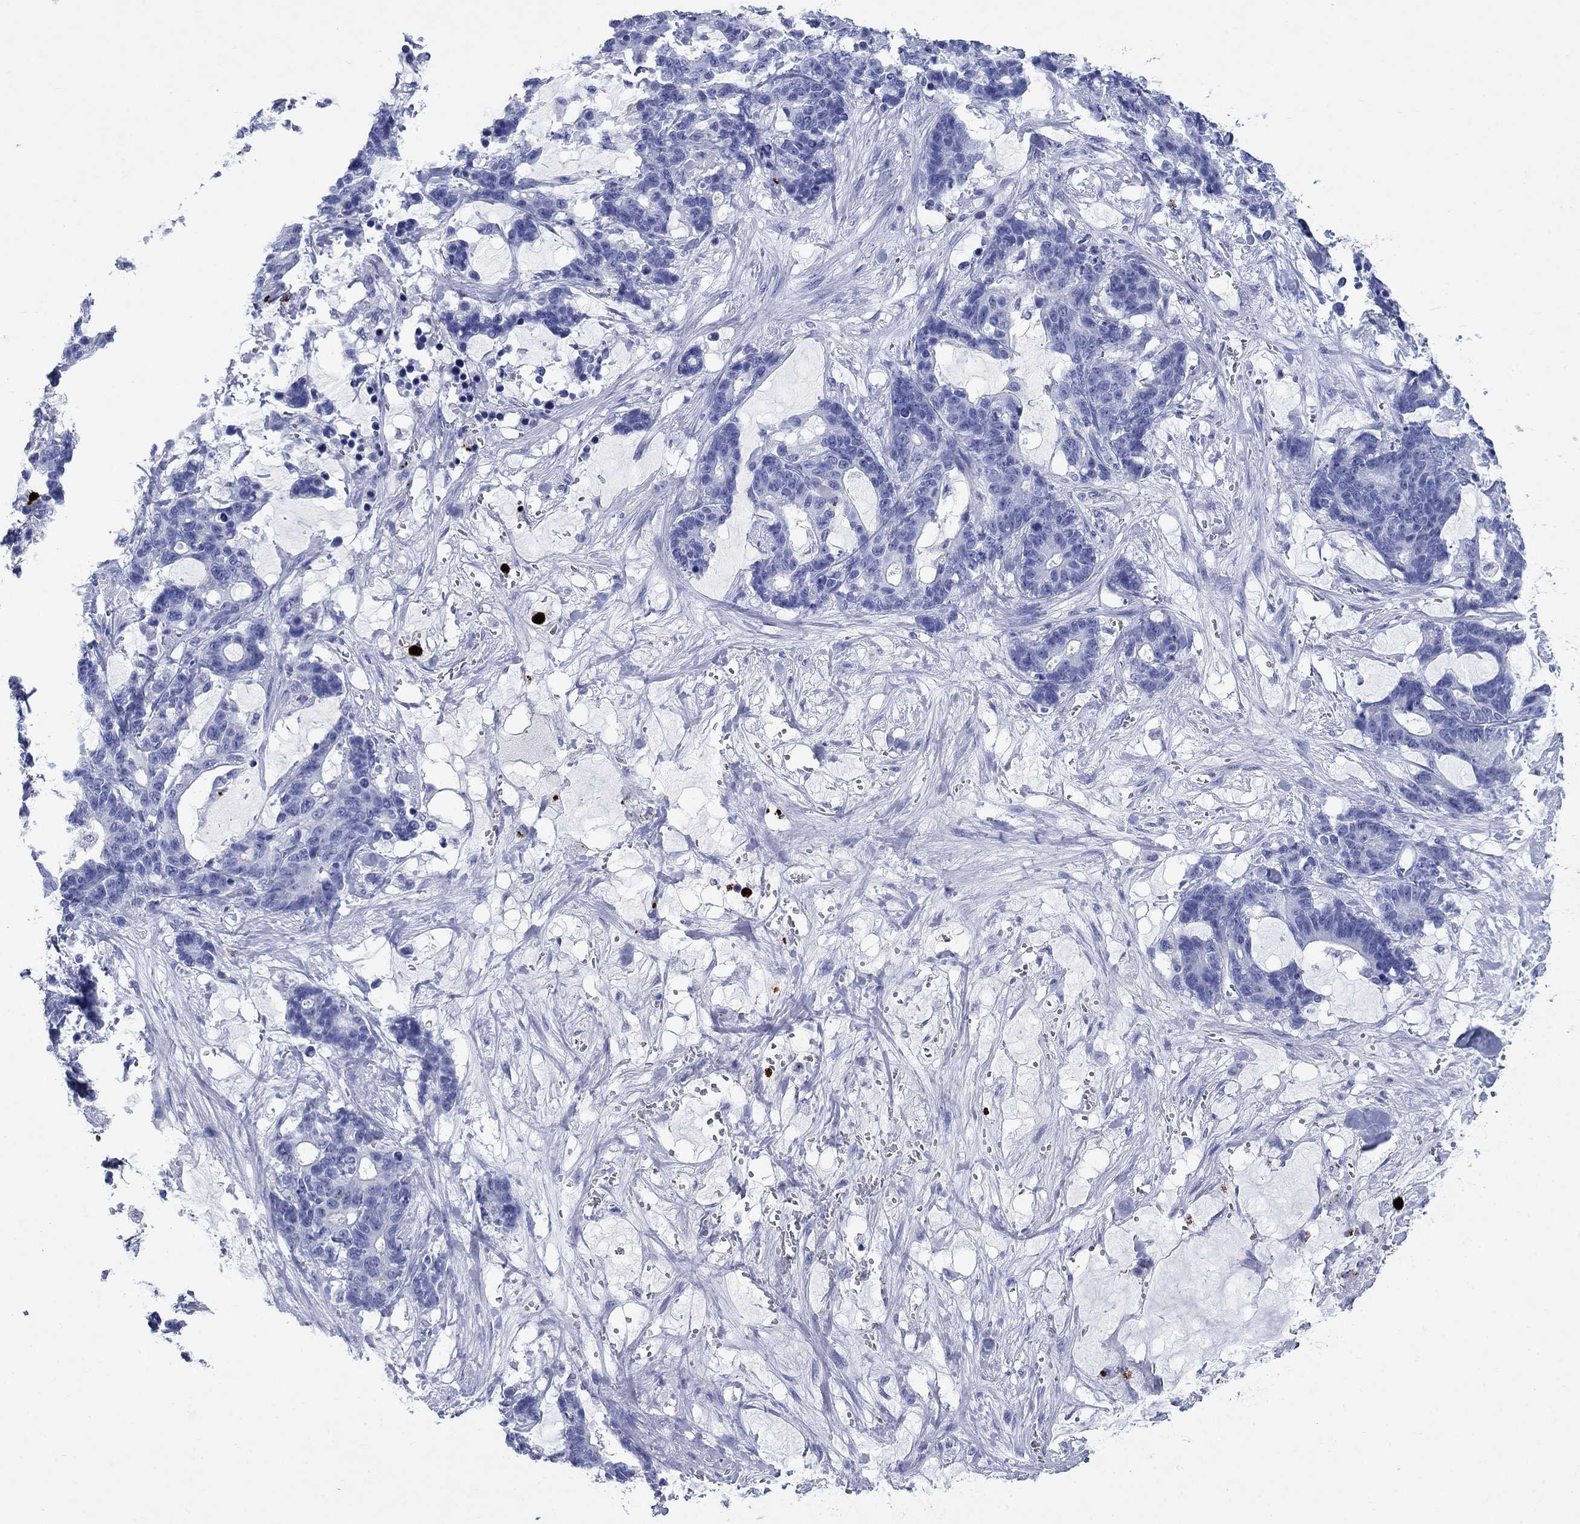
{"staining": {"intensity": "negative", "quantity": "none", "location": "none"}, "tissue": "stomach cancer", "cell_type": "Tumor cells", "image_type": "cancer", "snomed": [{"axis": "morphology", "description": "Normal tissue, NOS"}, {"axis": "morphology", "description": "Adenocarcinoma, NOS"}, {"axis": "topography", "description": "Stomach"}], "caption": "This is a micrograph of immunohistochemistry (IHC) staining of stomach cancer (adenocarcinoma), which shows no expression in tumor cells.", "gene": "AZU1", "patient": {"sex": "female", "age": 64}}